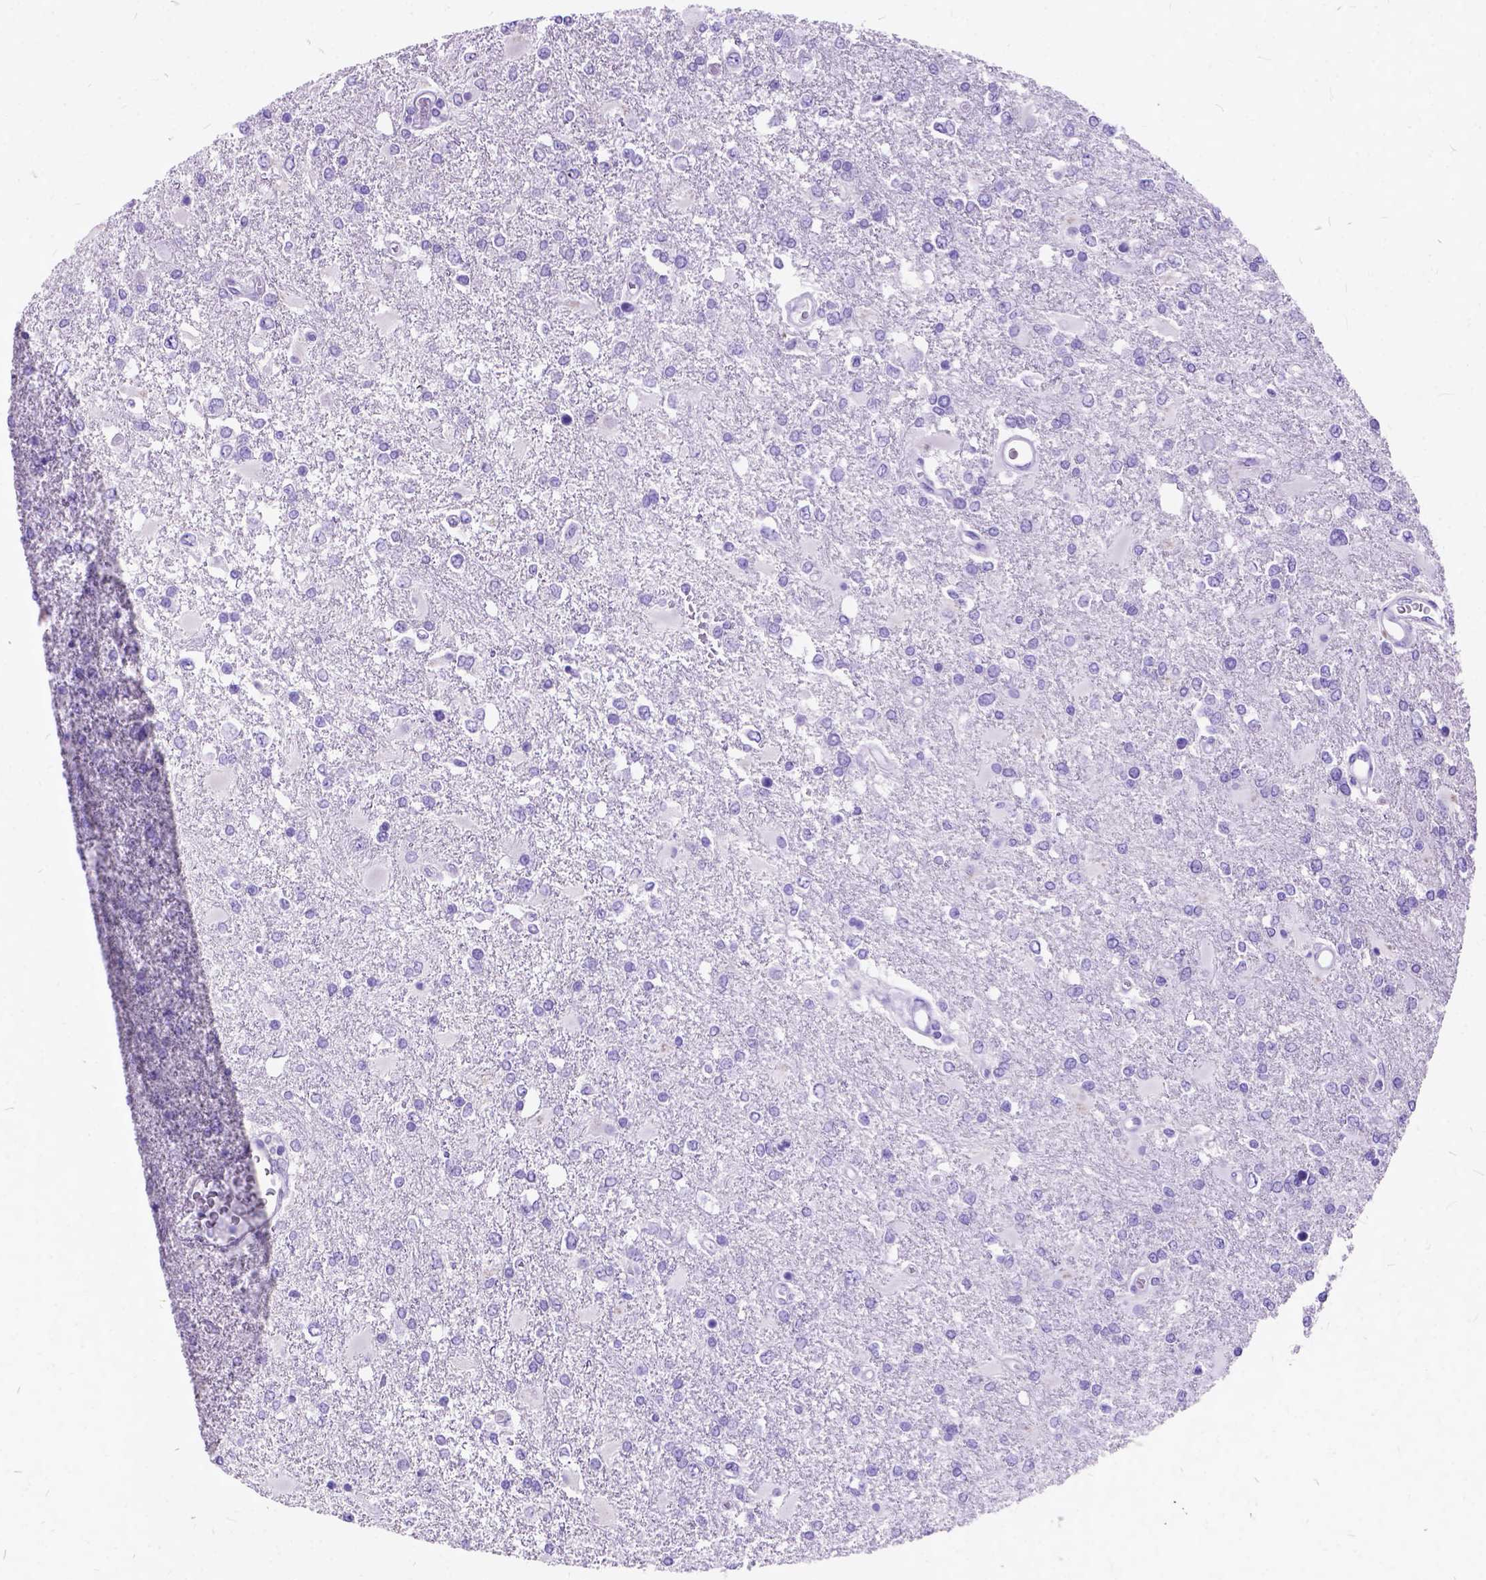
{"staining": {"intensity": "negative", "quantity": "none", "location": "none"}, "tissue": "glioma", "cell_type": "Tumor cells", "image_type": "cancer", "snomed": [{"axis": "morphology", "description": "Glioma, malignant, High grade"}, {"axis": "topography", "description": "Cerebral cortex"}], "caption": "IHC image of neoplastic tissue: human high-grade glioma (malignant) stained with DAB (3,3'-diaminobenzidine) shows no significant protein positivity in tumor cells.", "gene": "C1QTNF3", "patient": {"sex": "male", "age": 79}}